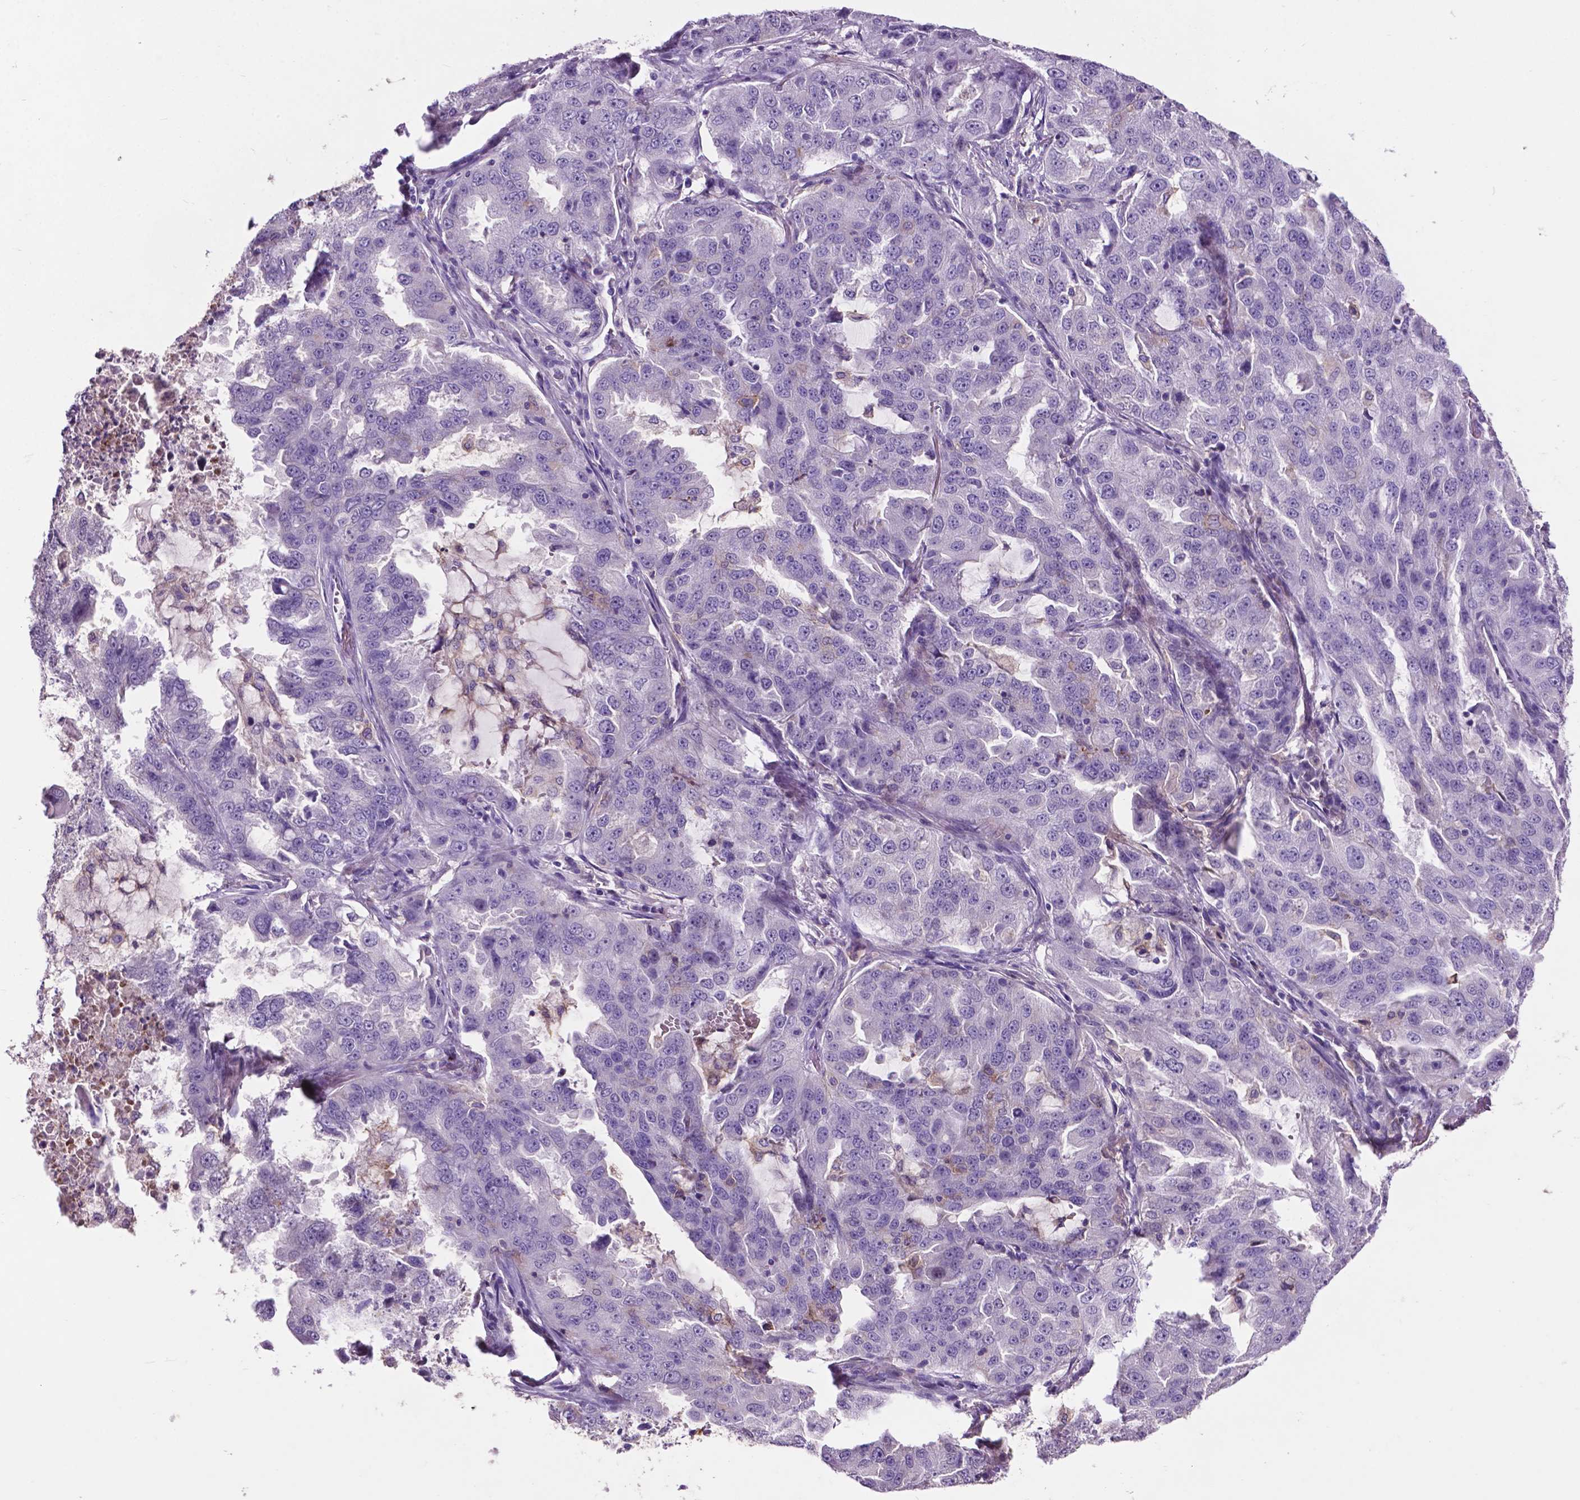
{"staining": {"intensity": "negative", "quantity": "none", "location": "none"}, "tissue": "lung cancer", "cell_type": "Tumor cells", "image_type": "cancer", "snomed": [{"axis": "morphology", "description": "Adenocarcinoma, NOS"}, {"axis": "topography", "description": "Lung"}], "caption": "Tumor cells show no significant protein staining in lung cancer (adenocarcinoma).", "gene": "PLSCR1", "patient": {"sex": "female", "age": 61}}